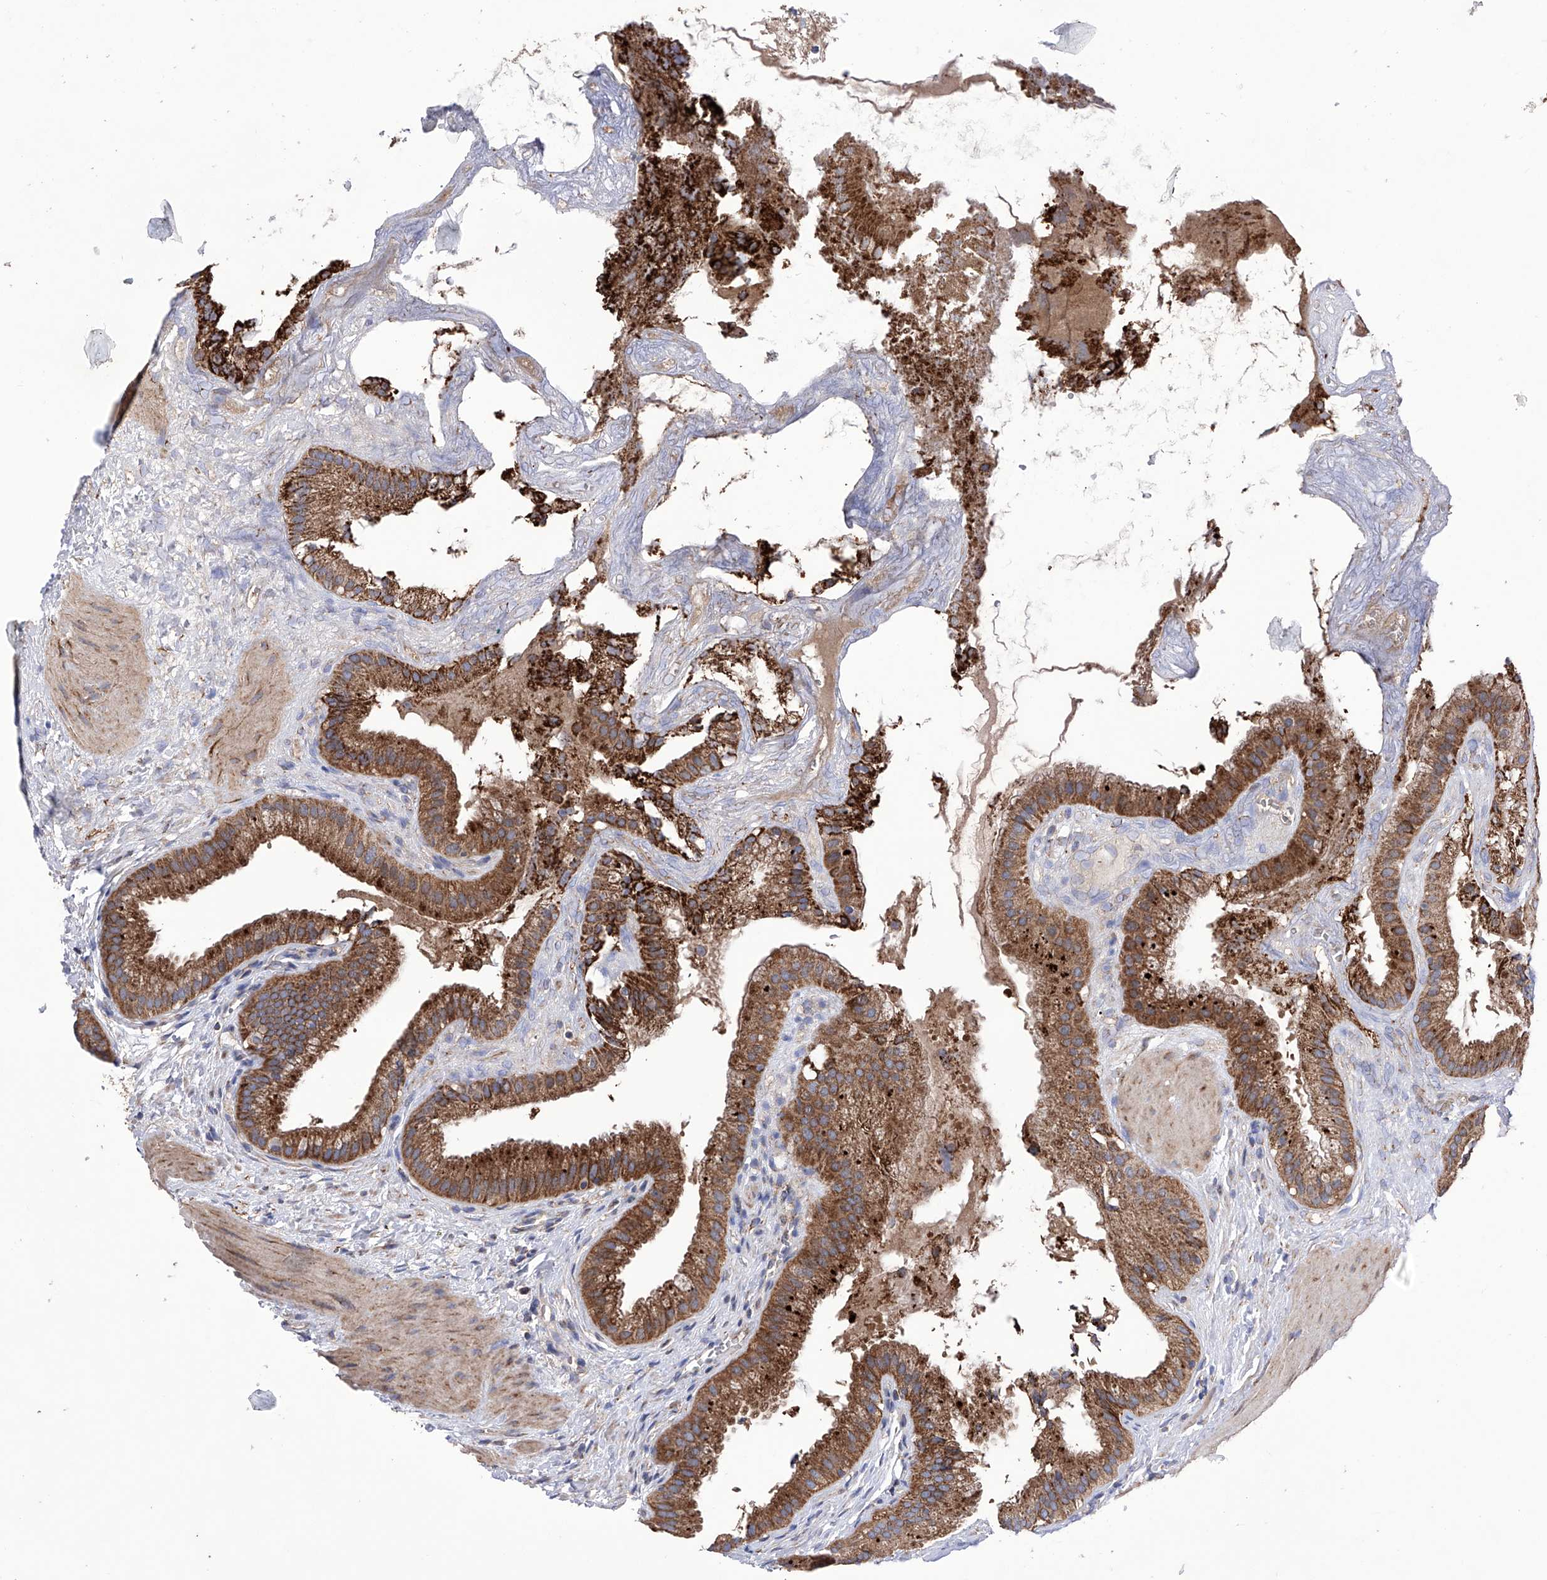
{"staining": {"intensity": "strong", "quantity": ">75%", "location": "cytoplasmic/membranous"}, "tissue": "gallbladder", "cell_type": "Glandular cells", "image_type": "normal", "snomed": [{"axis": "morphology", "description": "Normal tissue, NOS"}, {"axis": "topography", "description": "Gallbladder"}], "caption": "An immunohistochemistry (IHC) image of normal tissue is shown. Protein staining in brown labels strong cytoplasmic/membranous positivity in gallbladder within glandular cells.", "gene": "EFCAB2", "patient": {"sex": "male", "age": 55}}